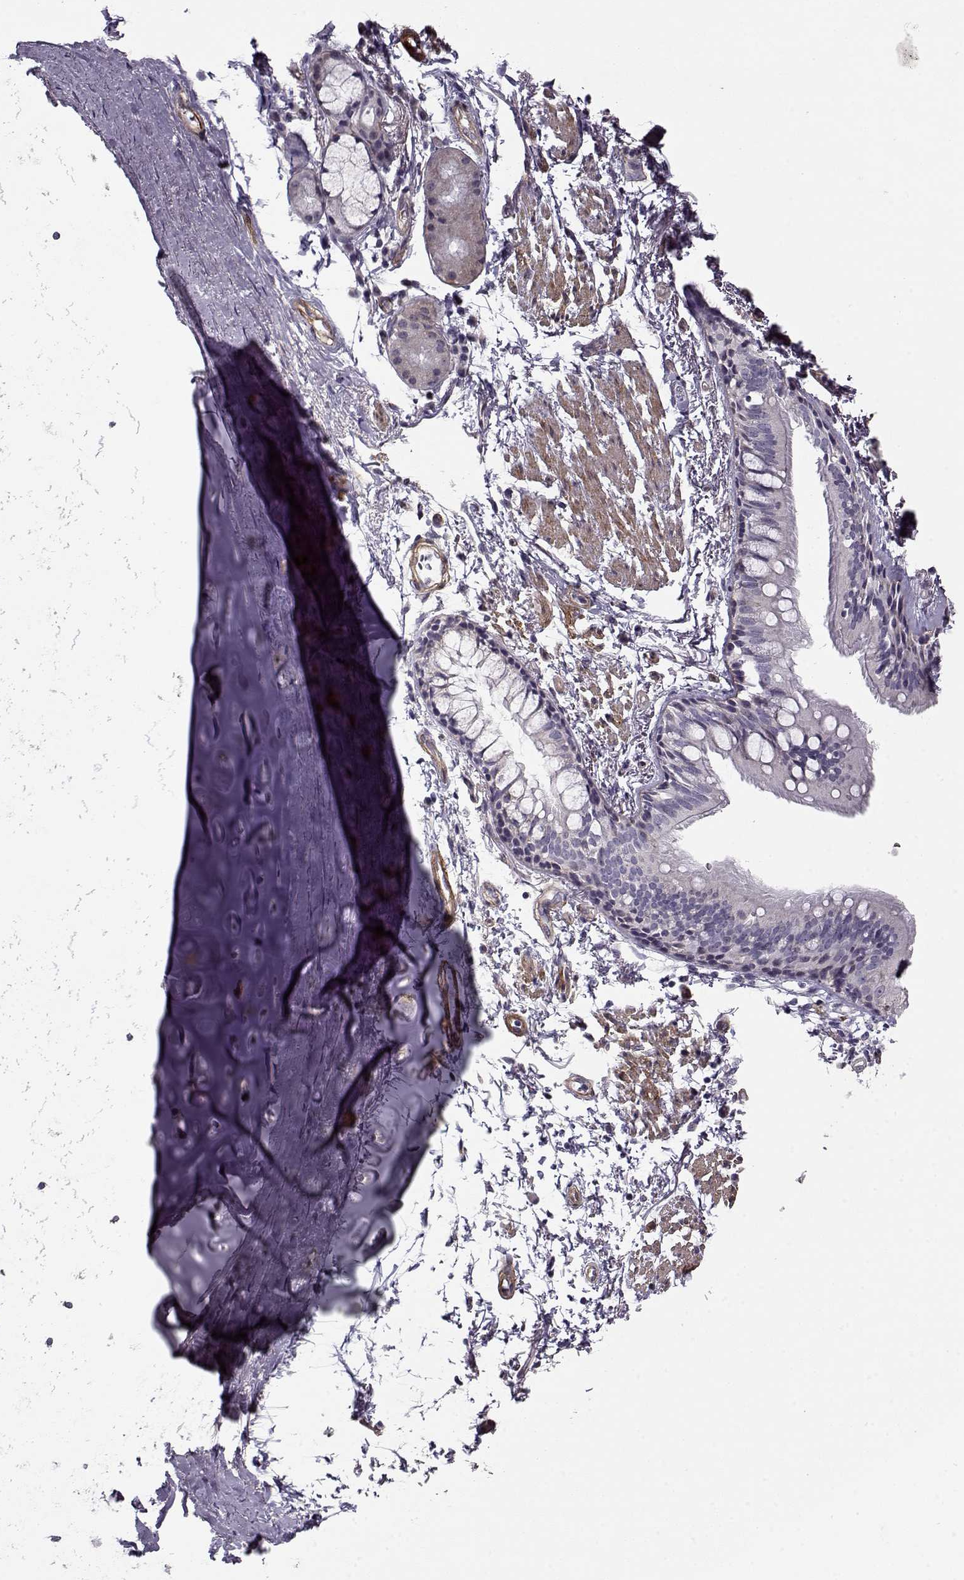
{"staining": {"intensity": "negative", "quantity": "none", "location": "none"}, "tissue": "bronchus", "cell_type": "Respiratory epithelial cells", "image_type": "normal", "snomed": [{"axis": "morphology", "description": "Normal tissue, NOS"}, {"axis": "topography", "description": "Lymph node"}, {"axis": "topography", "description": "Bronchus"}], "caption": "The micrograph reveals no staining of respiratory epithelial cells in unremarkable bronchus.", "gene": "LAMB2", "patient": {"sex": "female", "age": 70}}